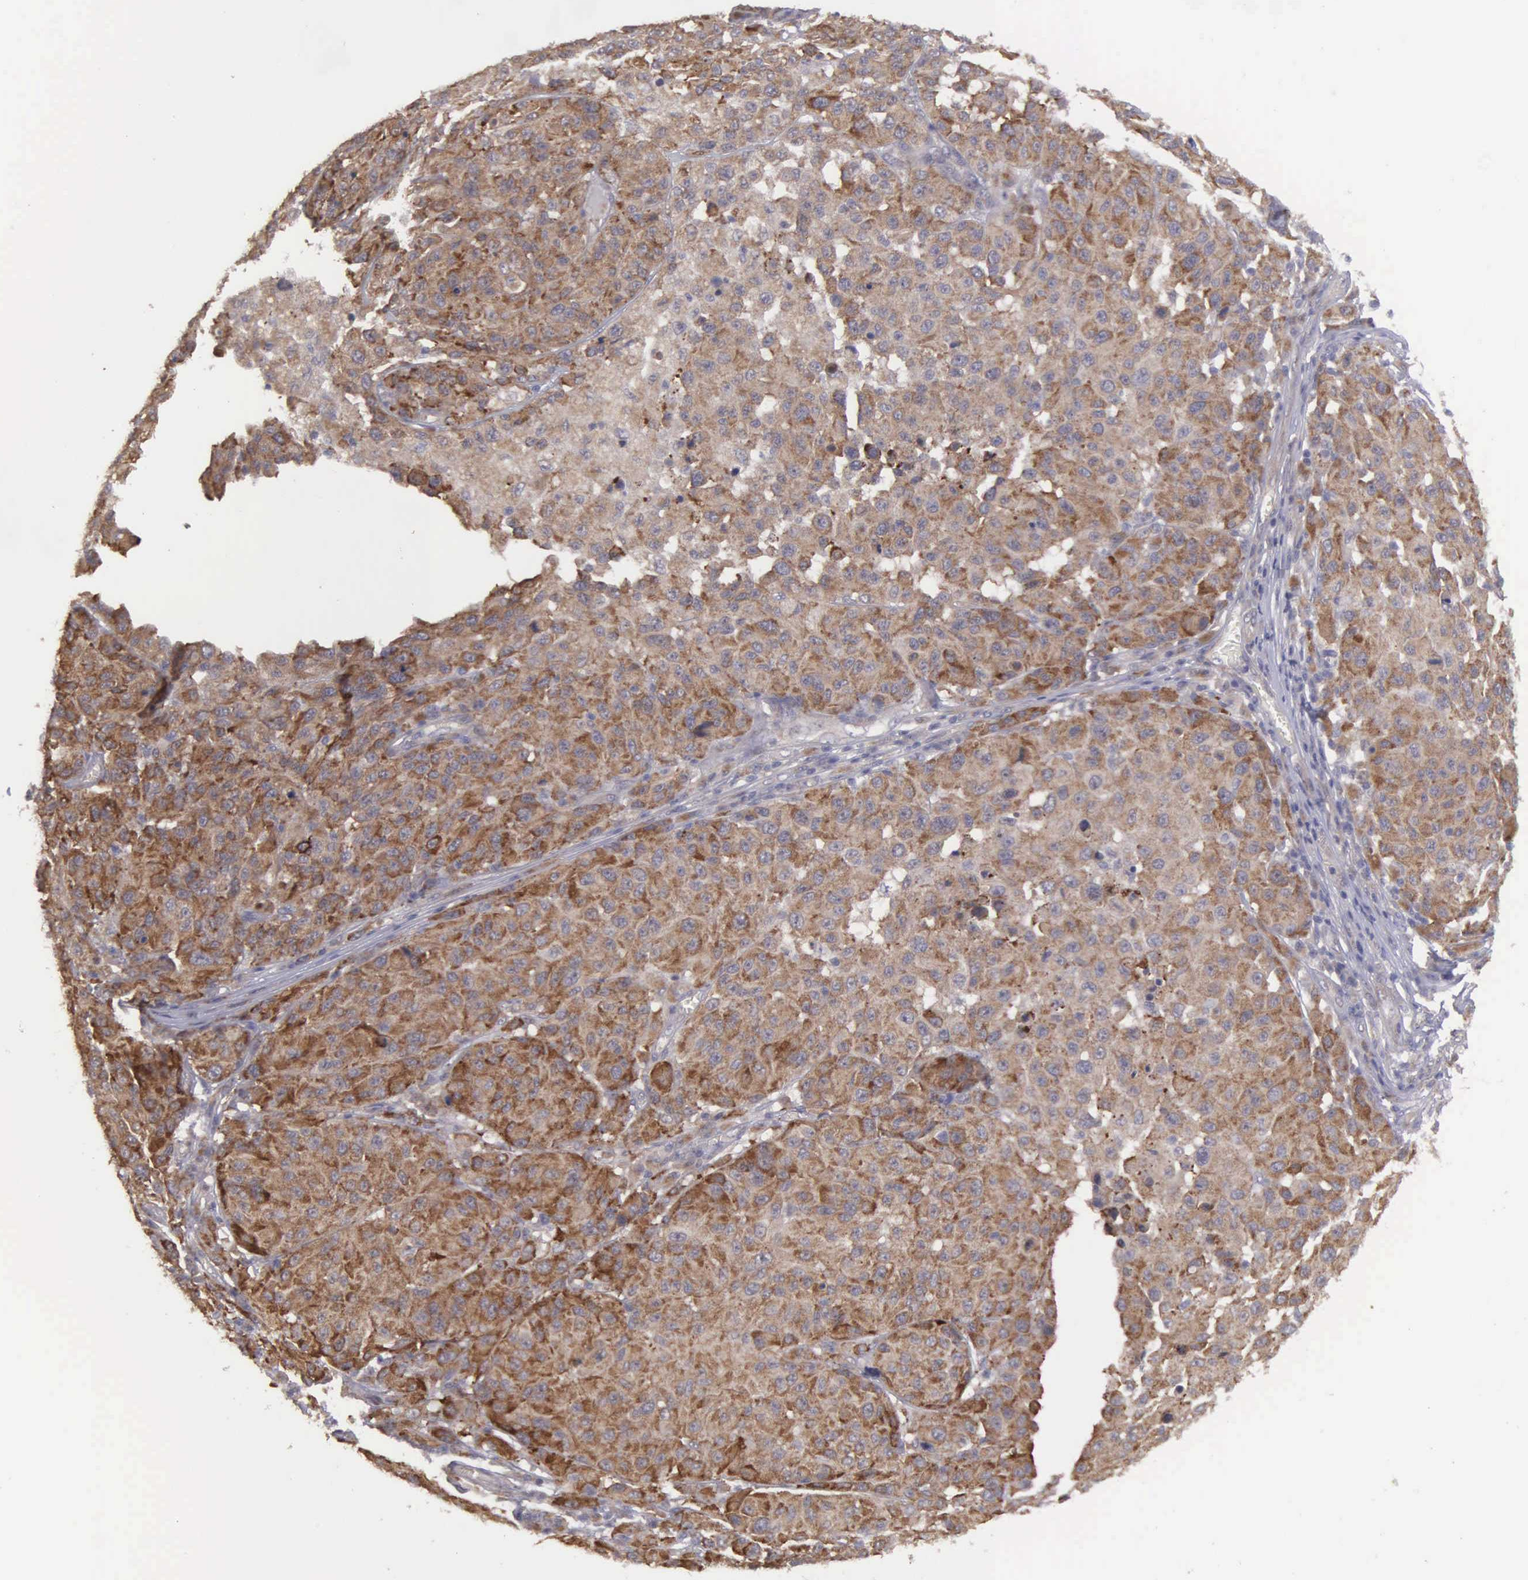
{"staining": {"intensity": "strong", "quantity": ">75%", "location": "cytoplasmic/membranous"}, "tissue": "melanoma", "cell_type": "Tumor cells", "image_type": "cancer", "snomed": [{"axis": "morphology", "description": "Malignant melanoma, NOS"}, {"axis": "topography", "description": "Skin"}], "caption": "IHC histopathology image of neoplastic tissue: human malignant melanoma stained using immunohistochemistry reveals high levels of strong protein expression localized specifically in the cytoplasmic/membranous of tumor cells, appearing as a cytoplasmic/membranous brown color.", "gene": "RTL10", "patient": {"sex": "female", "age": 77}}